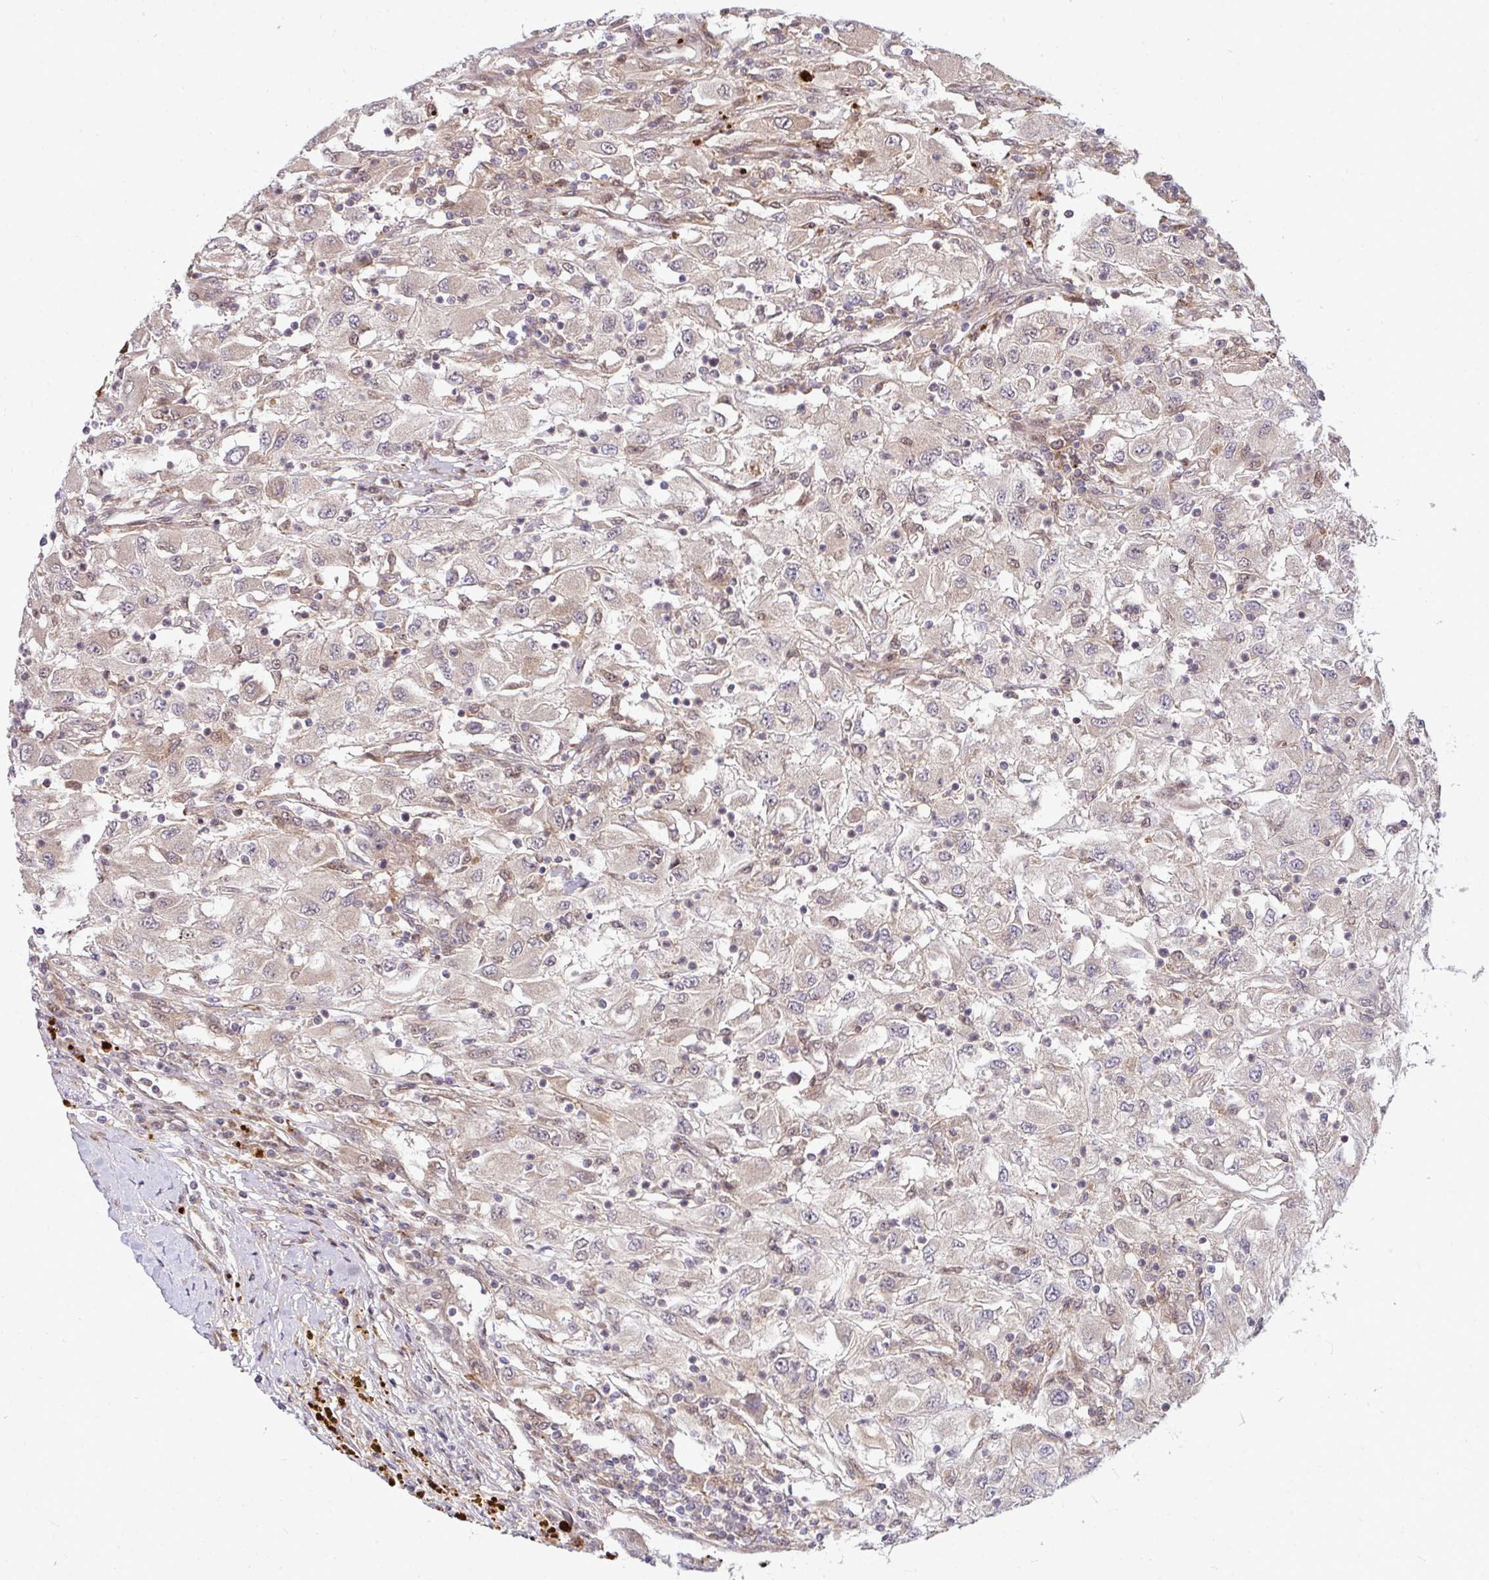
{"staining": {"intensity": "weak", "quantity": "<25%", "location": "cytoplasmic/membranous"}, "tissue": "renal cancer", "cell_type": "Tumor cells", "image_type": "cancer", "snomed": [{"axis": "morphology", "description": "Adenocarcinoma, NOS"}, {"axis": "topography", "description": "Kidney"}], "caption": "Human adenocarcinoma (renal) stained for a protein using IHC shows no expression in tumor cells.", "gene": "TRIM44", "patient": {"sex": "female", "age": 67}}